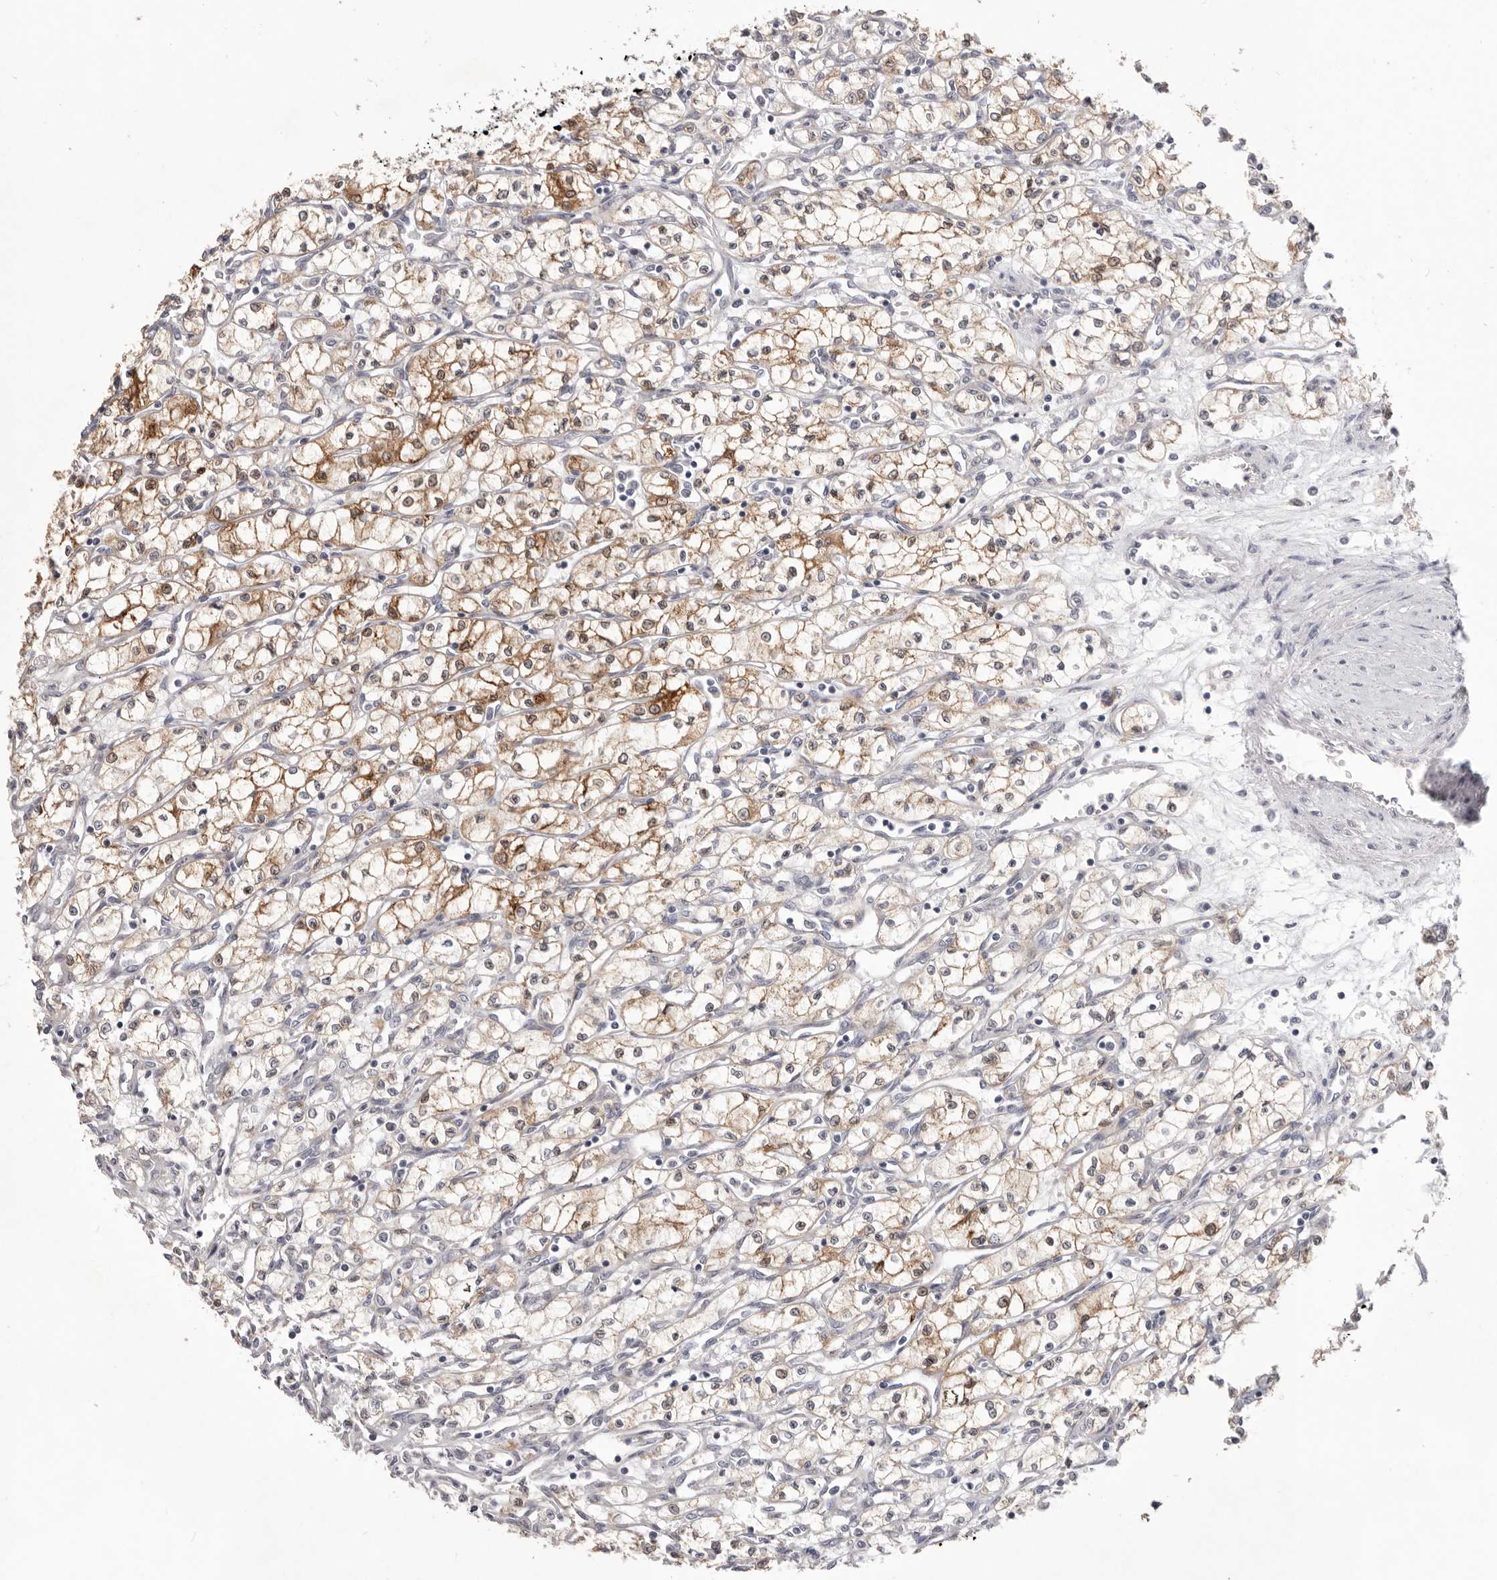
{"staining": {"intensity": "moderate", "quantity": "25%-75%", "location": "cytoplasmic/membranous"}, "tissue": "renal cancer", "cell_type": "Tumor cells", "image_type": "cancer", "snomed": [{"axis": "morphology", "description": "Adenocarcinoma, NOS"}, {"axis": "topography", "description": "Kidney"}], "caption": "Immunohistochemical staining of renal adenocarcinoma displays medium levels of moderate cytoplasmic/membranous protein positivity in about 25%-75% of tumor cells. (DAB (3,3'-diaminobenzidine) IHC, brown staining for protein, blue staining for nuclei).", "gene": "WDR77", "patient": {"sex": "male", "age": 59}}